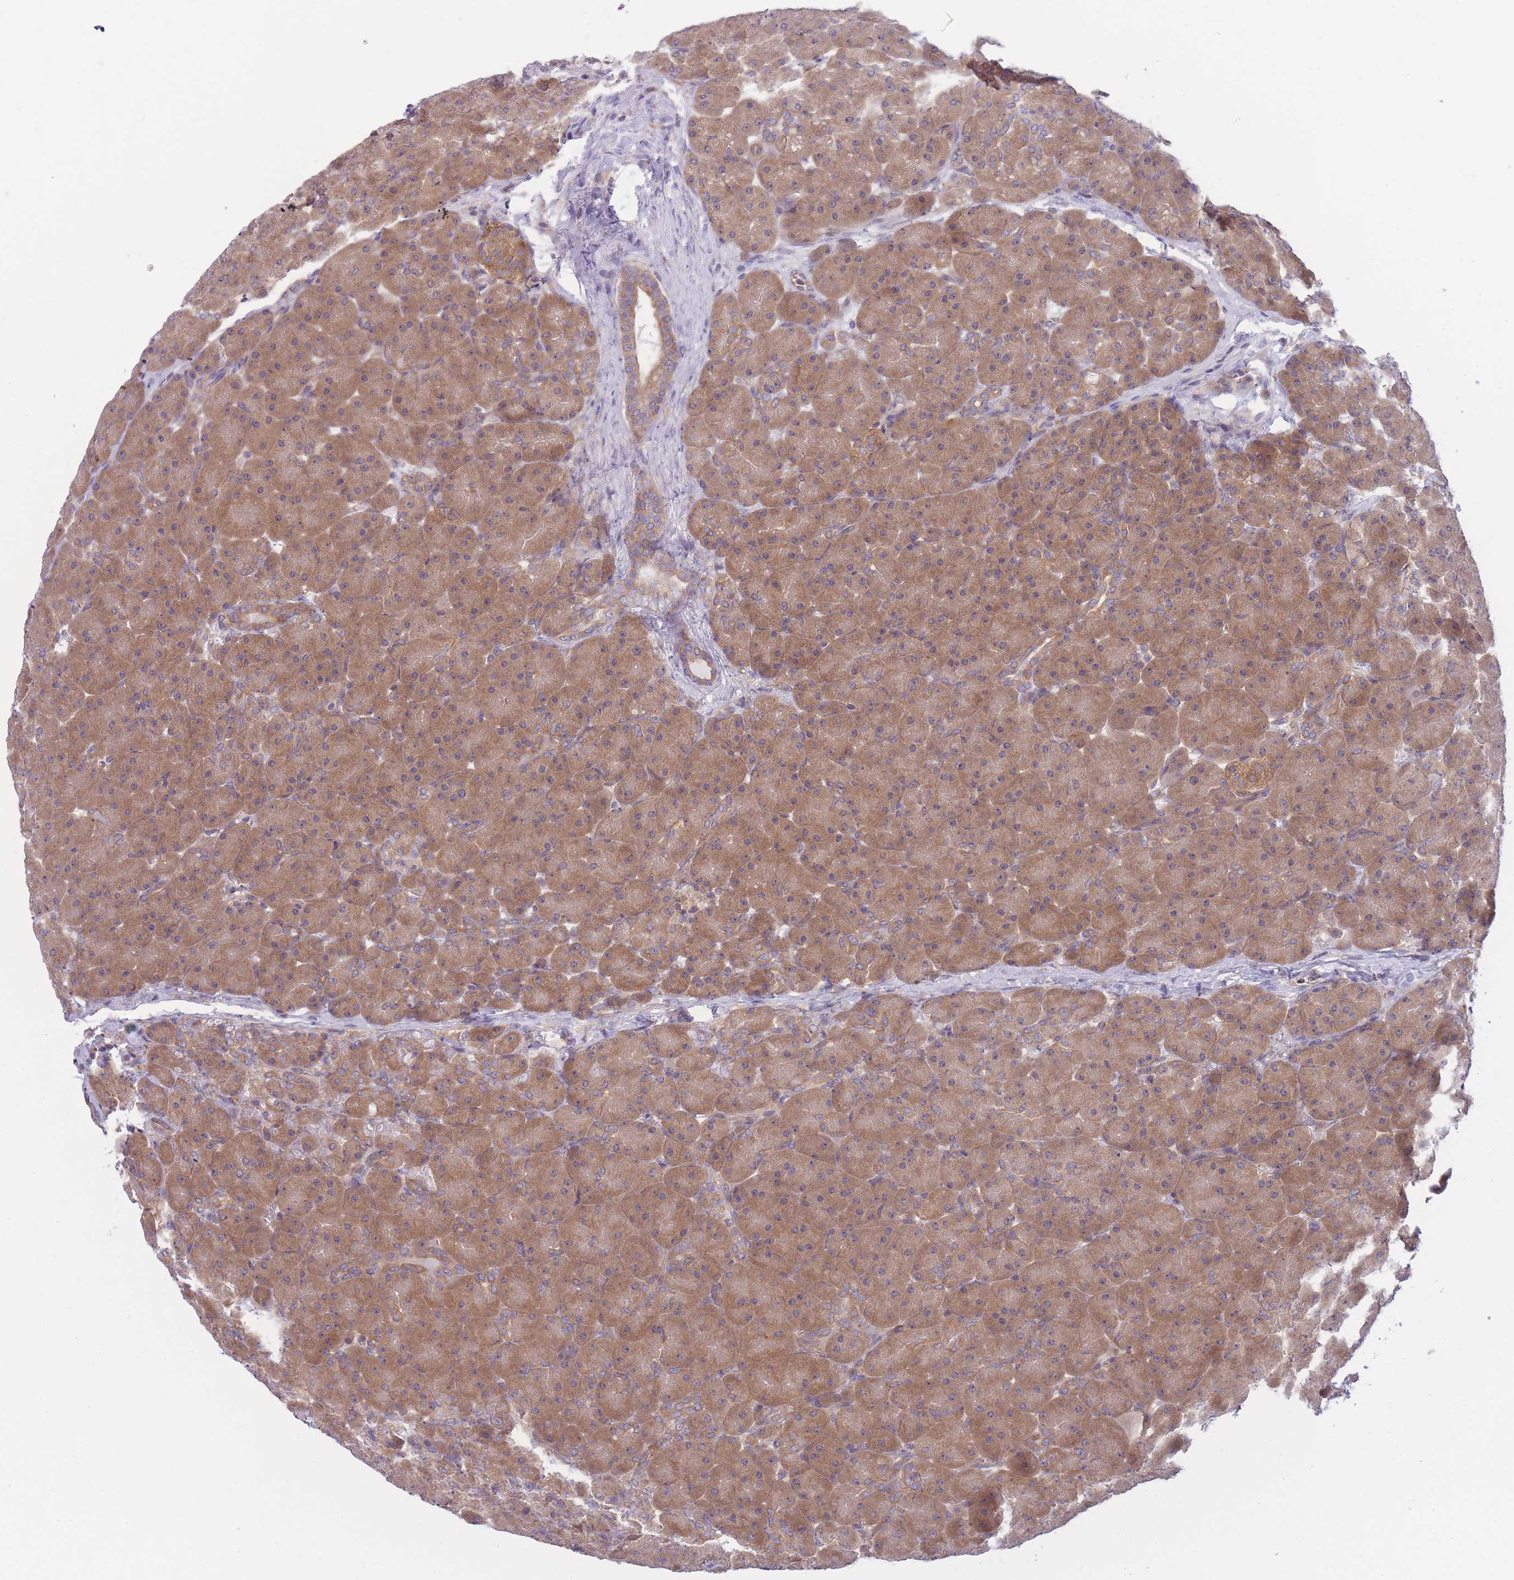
{"staining": {"intensity": "moderate", "quantity": ">75%", "location": "cytoplasmic/membranous"}, "tissue": "pancreas", "cell_type": "Exocrine glandular cells", "image_type": "normal", "snomed": [{"axis": "morphology", "description": "Normal tissue, NOS"}, {"axis": "topography", "description": "Pancreas"}], "caption": "Exocrine glandular cells reveal medium levels of moderate cytoplasmic/membranous expression in about >75% of cells in normal pancreas. Nuclei are stained in blue.", "gene": "PFDN6", "patient": {"sex": "male", "age": 66}}